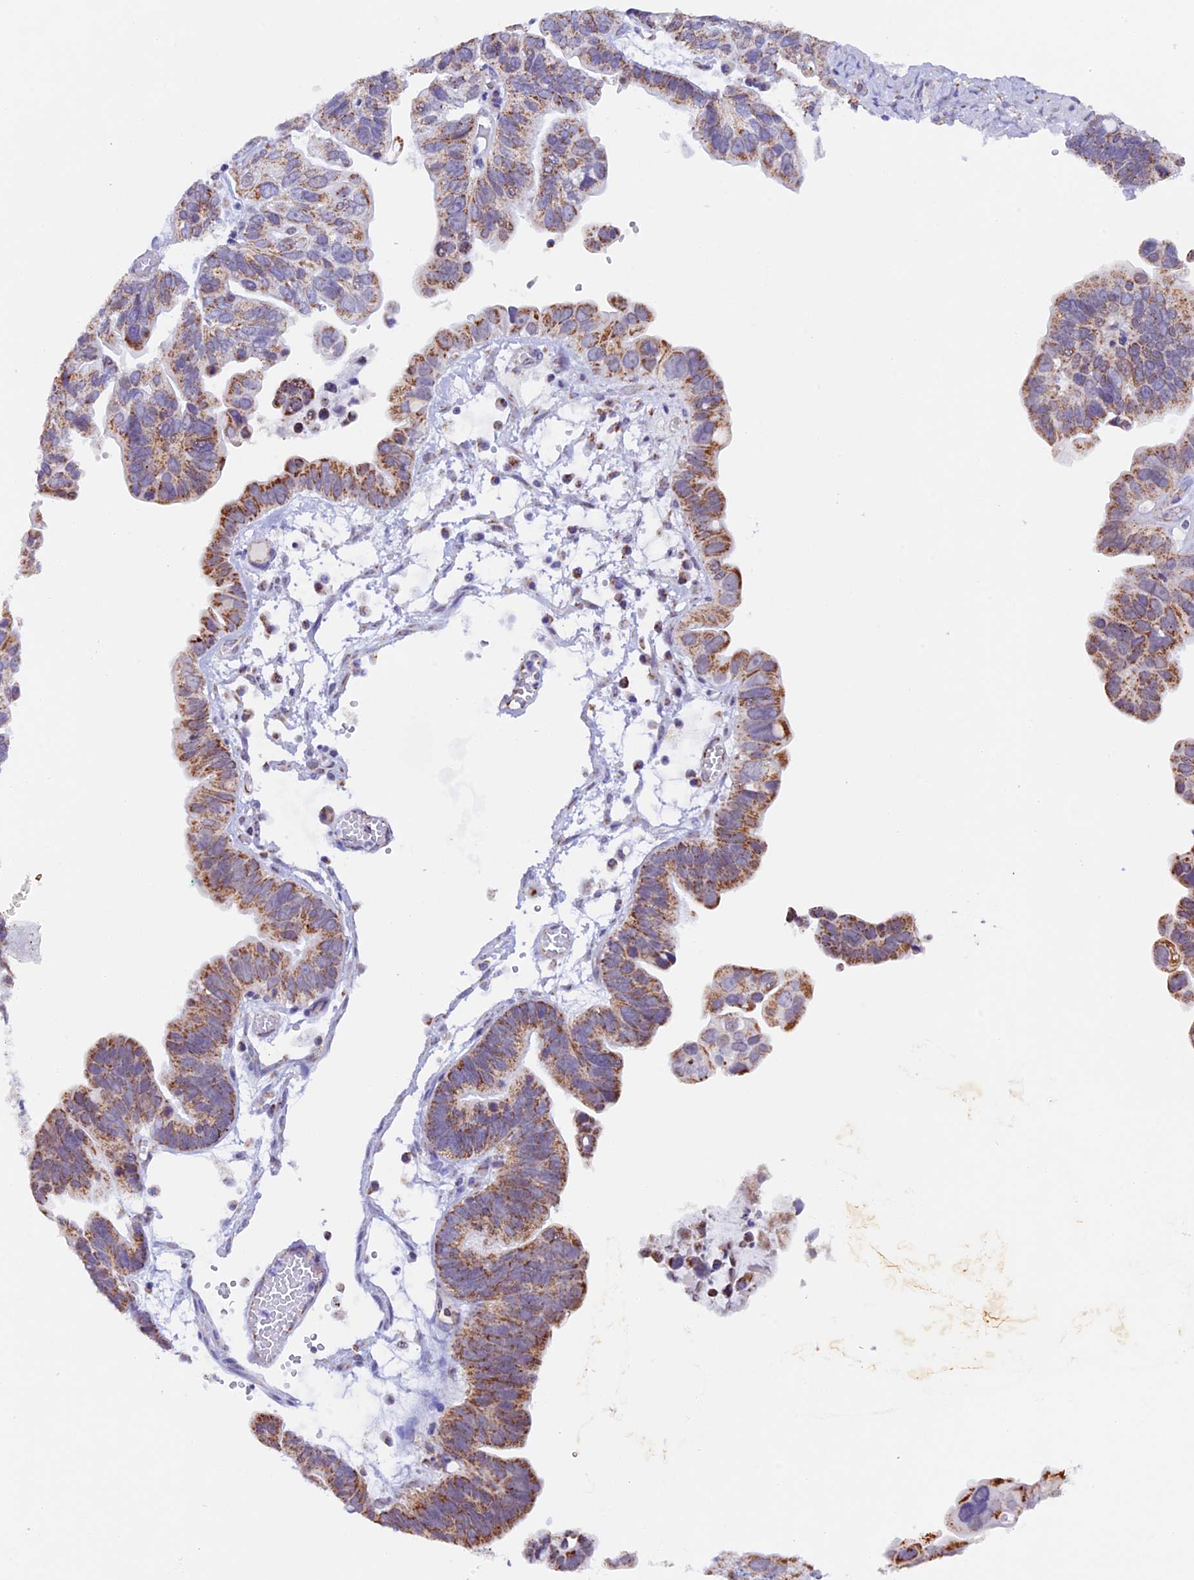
{"staining": {"intensity": "moderate", "quantity": ">75%", "location": "cytoplasmic/membranous"}, "tissue": "ovarian cancer", "cell_type": "Tumor cells", "image_type": "cancer", "snomed": [{"axis": "morphology", "description": "Cystadenocarcinoma, serous, NOS"}, {"axis": "topography", "description": "Ovary"}], "caption": "The image exhibits immunohistochemical staining of ovarian cancer (serous cystadenocarcinoma). There is moderate cytoplasmic/membranous expression is identified in approximately >75% of tumor cells.", "gene": "TFAM", "patient": {"sex": "female", "age": 56}}